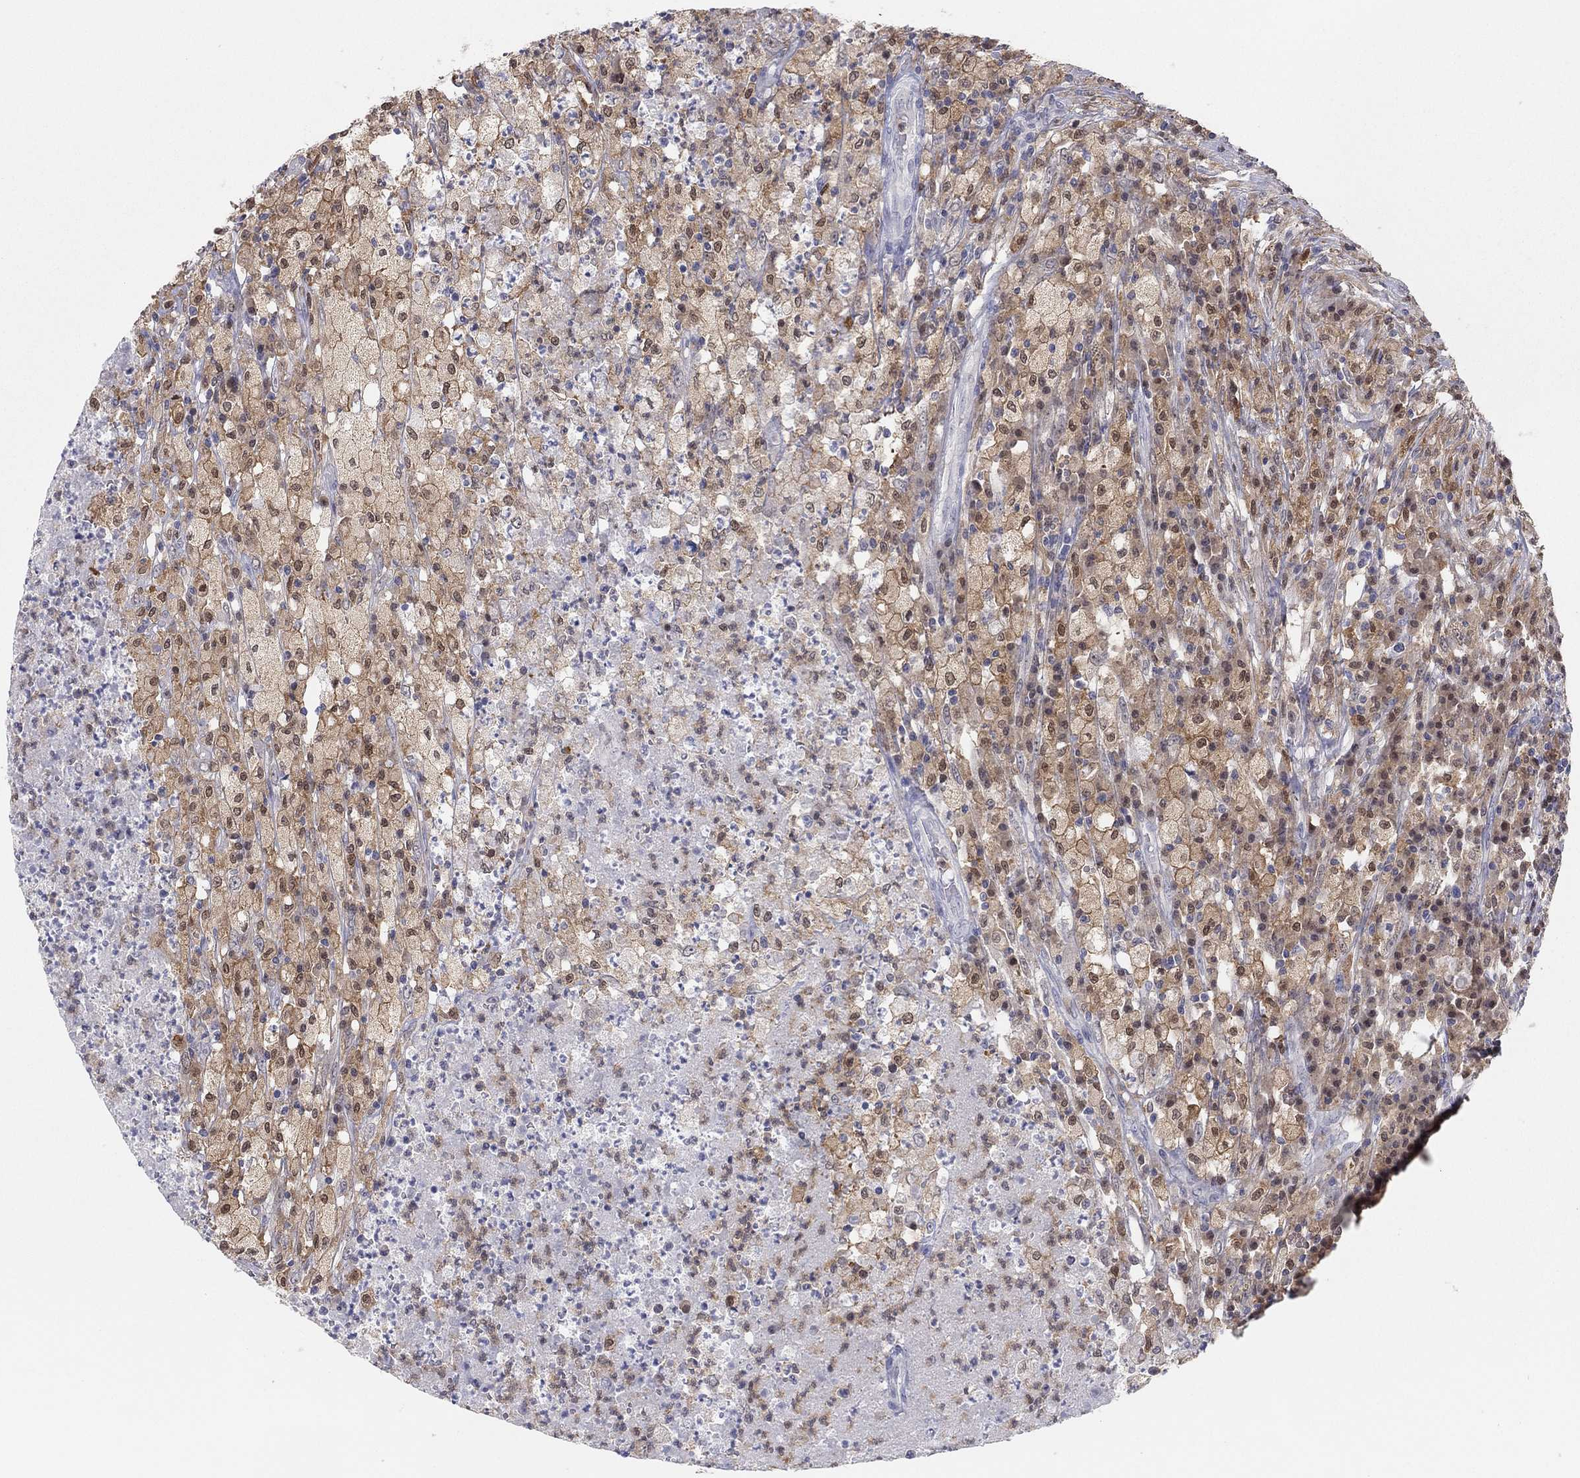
{"staining": {"intensity": "weak", "quantity": ">75%", "location": "cytoplasmic/membranous,nuclear"}, "tissue": "testis cancer", "cell_type": "Tumor cells", "image_type": "cancer", "snomed": [{"axis": "morphology", "description": "Necrosis, NOS"}, {"axis": "morphology", "description": "Carcinoma, Embryonal, NOS"}, {"axis": "topography", "description": "Testis"}], "caption": "Immunohistochemistry histopathology image of embryonal carcinoma (testis) stained for a protein (brown), which exhibits low levels of weak cytoplasmic/membranous and nuclear expression in about >75% of tumor cells.", "gene": "PDXK", "patient": {"sex": "male", "age": 19}}